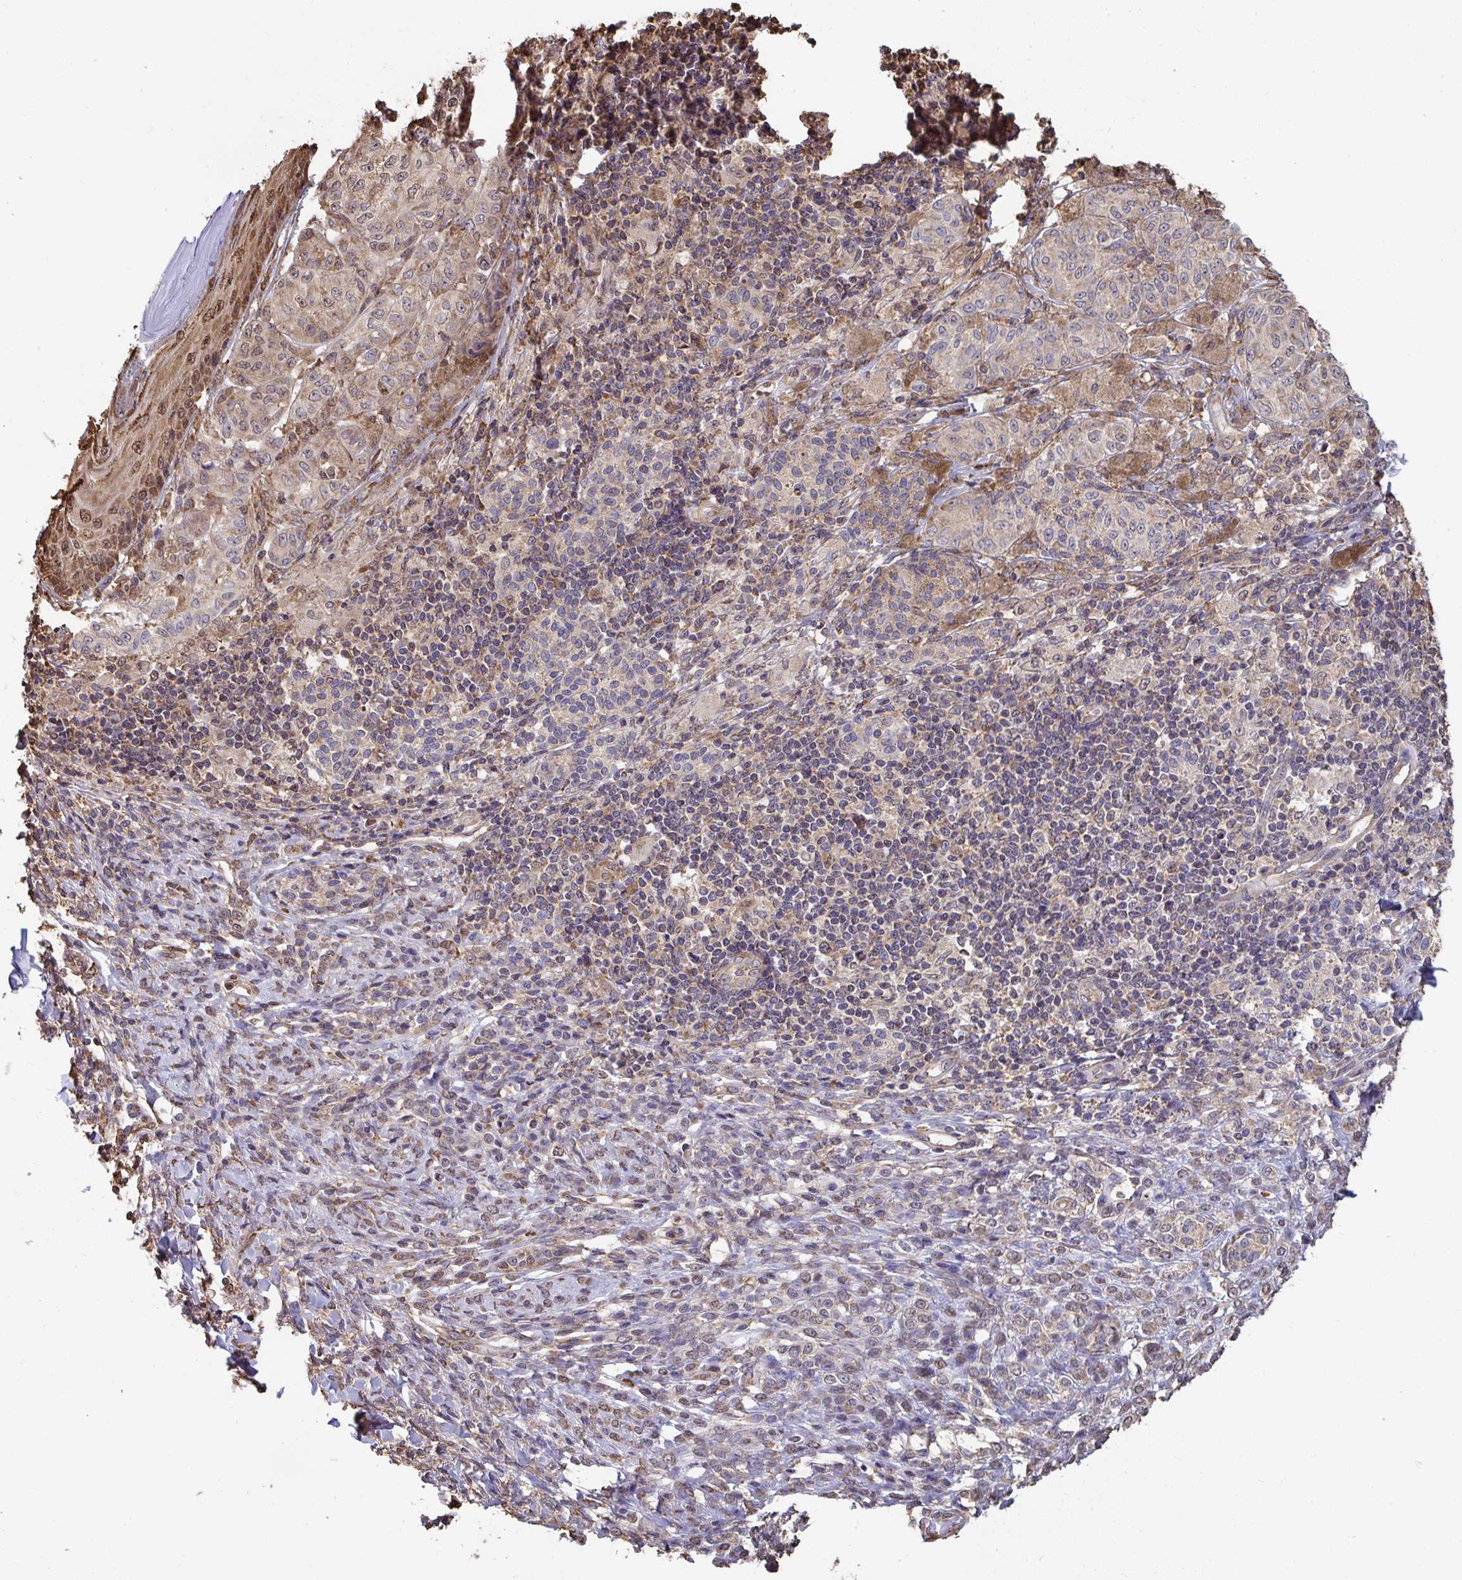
{"staining": {"intensity": "weak", "quantity": "25%-75%", "location": "cytoplasmic/membranous"}, "tissue": "melanoma", "cell_type": "Tumor cells", "image_type": "cancer", "snomed": [{"axis": "morphology", "description": "Malignant melanoma, NOS"}, {"axis": "topography", "description": "Skin"}], "caption": "Tumor cells exhibit low levels of weak cytoplasmic/membranous positivity in about 25%-75% of cells in human malignant melanoma.", "gene": "SYNCRIP", "patient": {"sex": "male", "age": 42}}